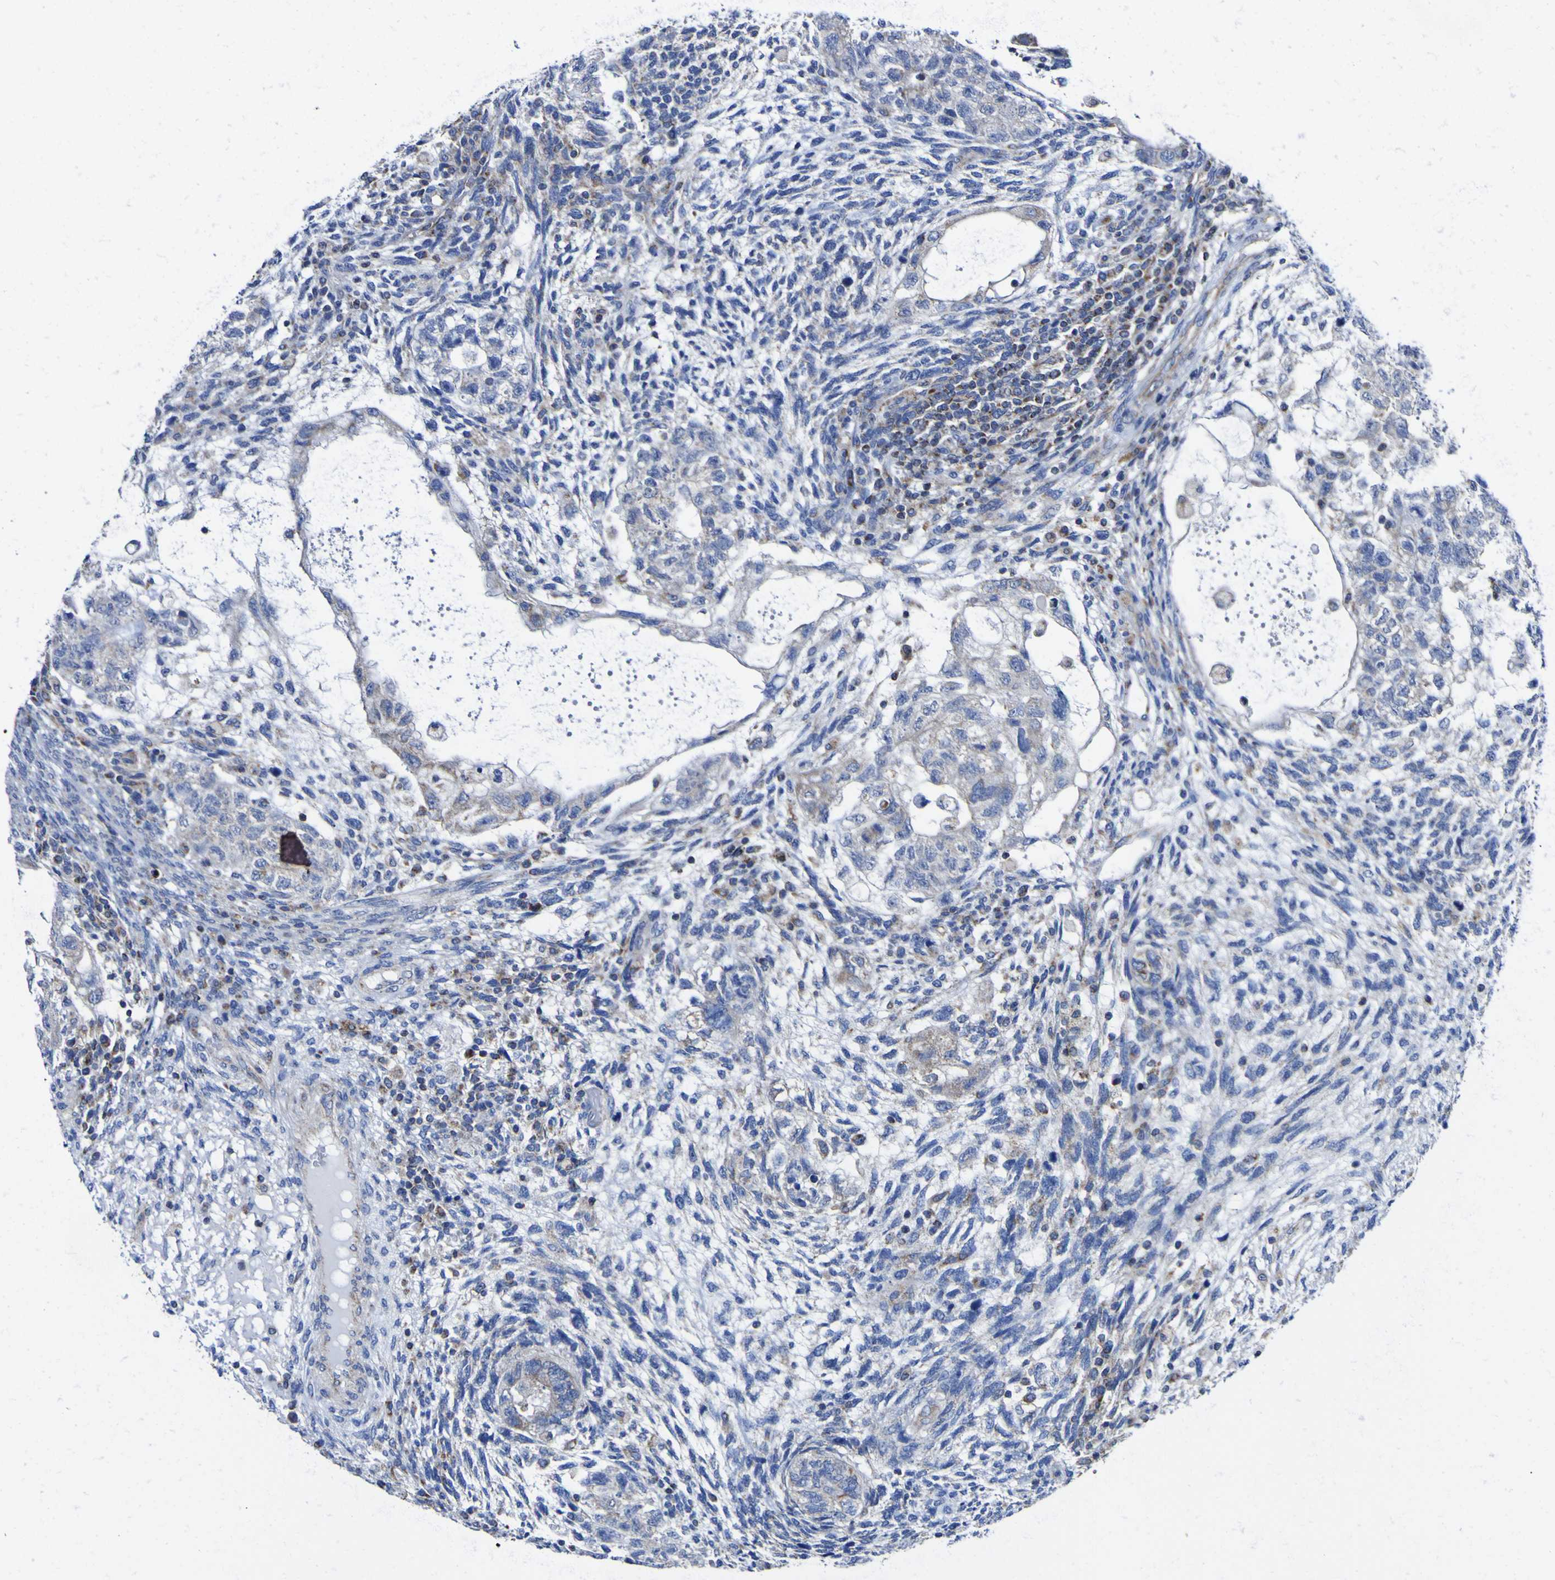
{"staining": {"intensity": "moderate", "quantity": "<25%", "location": "cytoplasmic/membranous"}, "tissue": "testis cancer", "cell_type": "Tumor cells", "image_type": "cancer", "snomed": [{"axis": "morphology", "description": "Normal tissue, NOS"}, {"axis": "morphology", "description": "Carcinoma, Embryonal, NOS"}, {"axis": "topography", "description": "Testis"}], "caption": "Protein staining shows moderate cytoplasmic/membranous staining in approximately <25% of tumor cells in testis cancer (embryonal carcinoma).", "gene": "CCDC90B", "patient": {"sex": "male", "age": 36}}